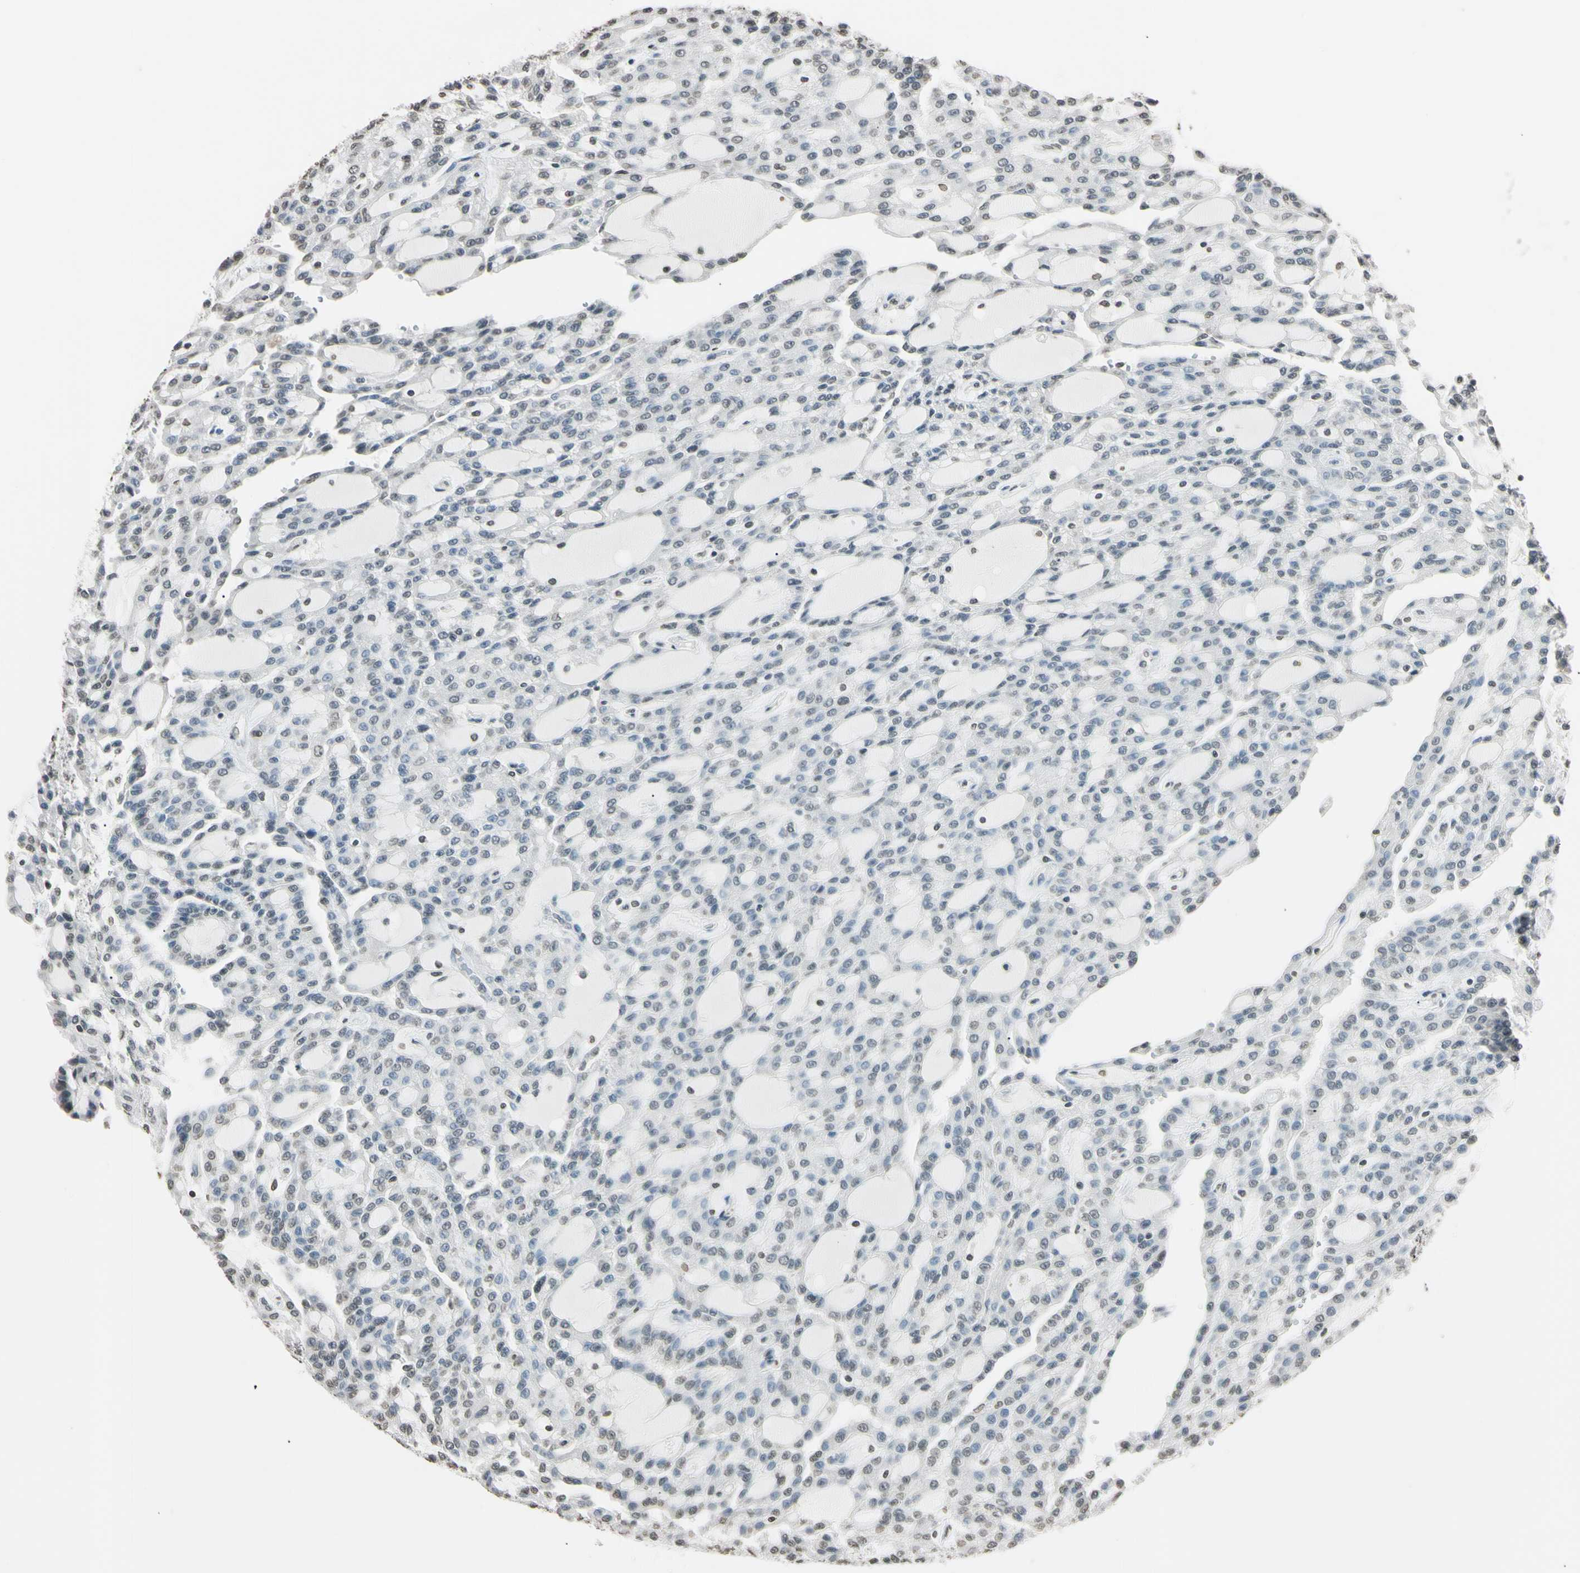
{"staining": {"intensity": "weak", "quantity": "<25%", "location": "nuclear"}, "tissue": "renal cancer", "cell_type": "Tumor cells", "image_type": "cancer", "snomed": [{"axis": "morphology", "description": "Adenocarcinoma, NOS"}, {"axis": "topography", "description": "Kidney"}], "caption": "A histopathology image of human renal cancer (adenocarcinoma) is negative for staining in tumor cells.", "gene": "CDC45", "patient": {"sex": "male", "age": 63}}